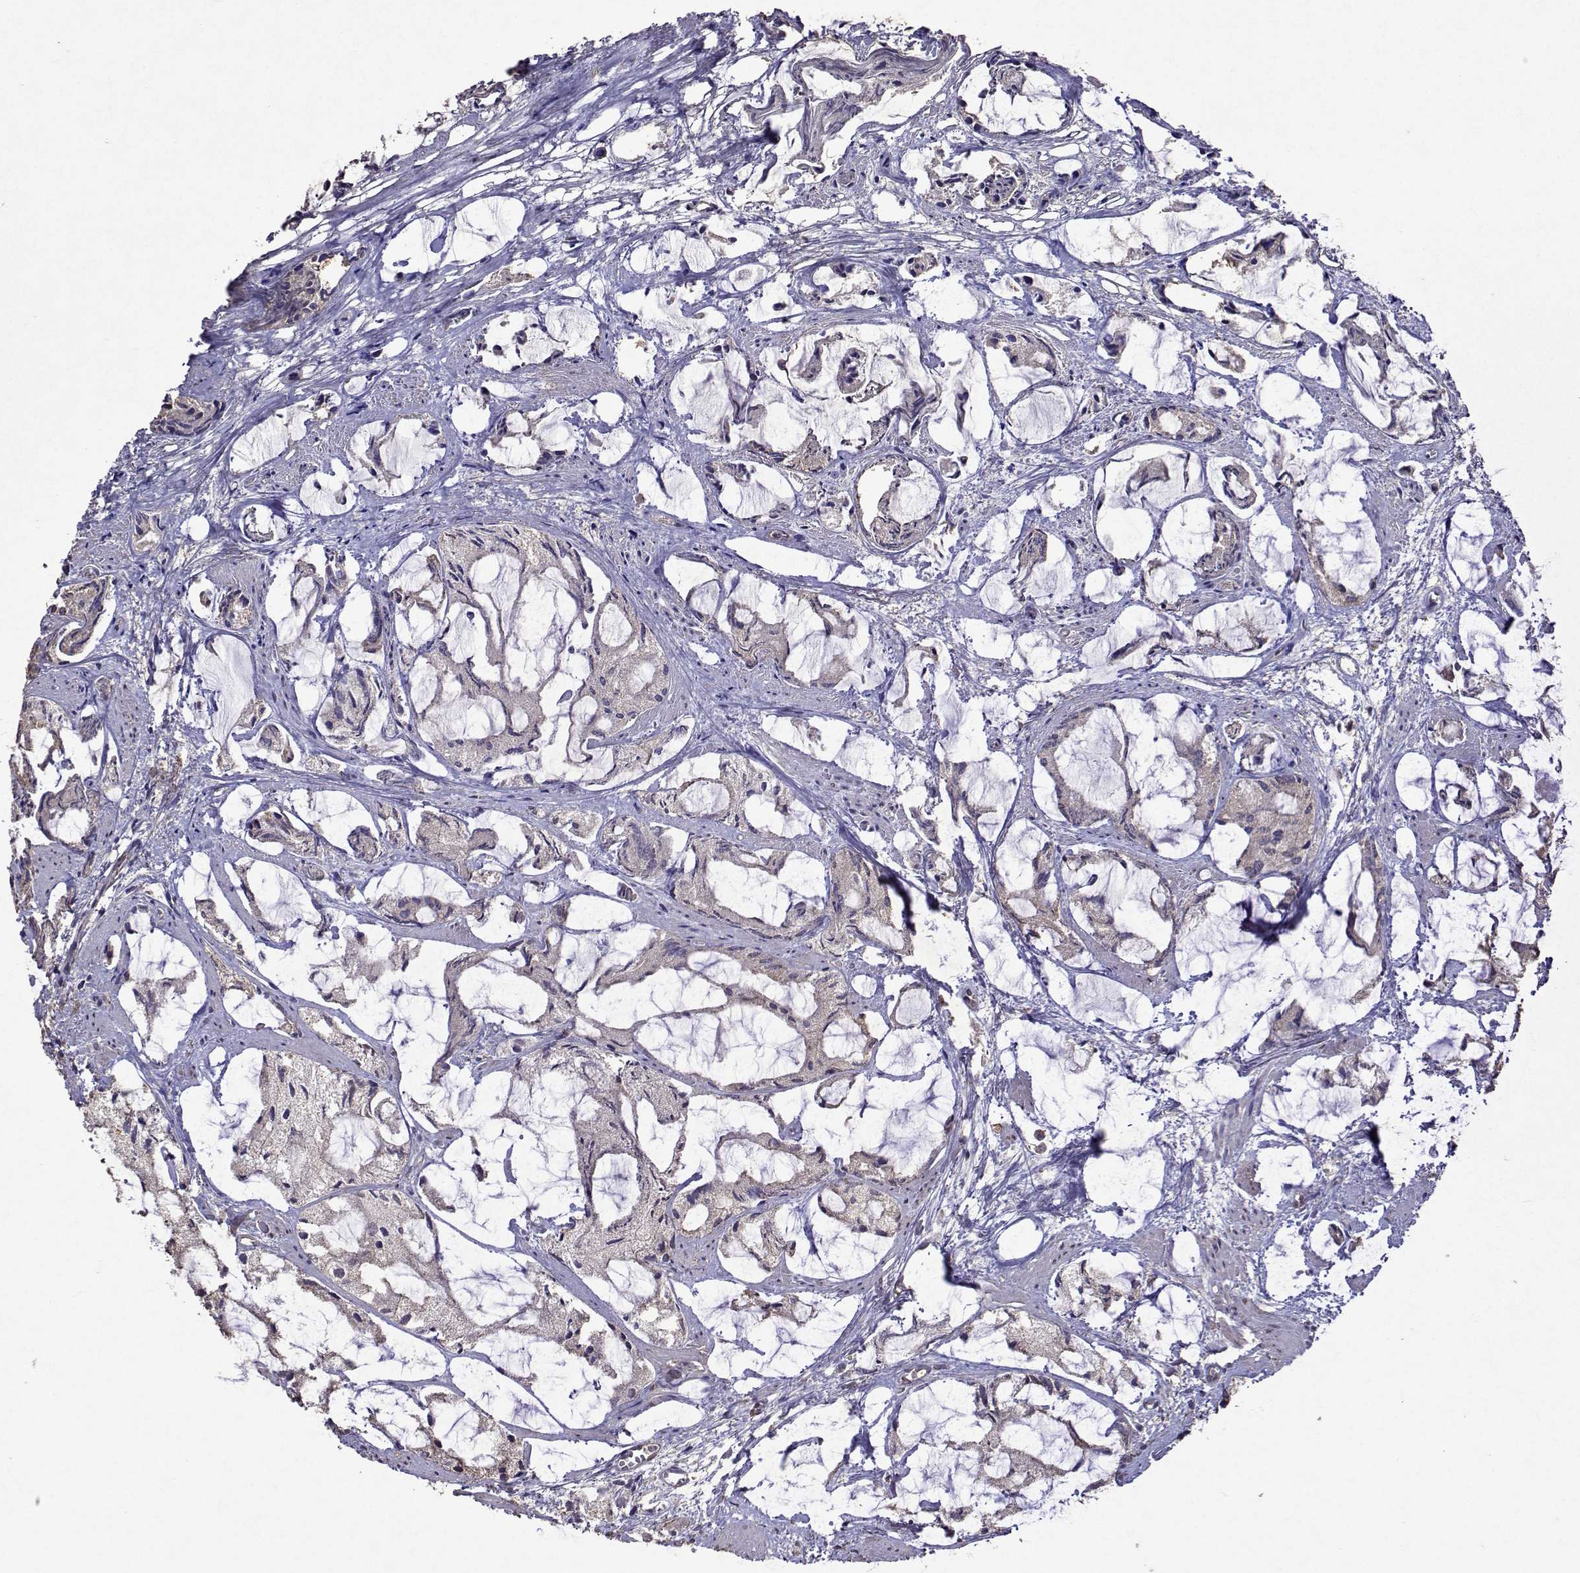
{"staining": {"intensity": "negative", "quantity": "none", "location": "none"}, "tissue": "prostate cancer", "cell_type": "Tumor cells", "image_type": "cancer", "snomed": [{"axis": "morphology", "description": "Adenocarcinoma, High grade"}, {"axis": "topography", "description": "Prostate"}], "caption": "An IHC image of adenocarcinoma (high-grade) (prostate) is shown. There is no staining in tumor cells of adenocarcinoma (high-grade) (prostate). Nuclei are stained in blue.", "gene": "TARBP2", "patient": {"sex": "male", "age": 85}}